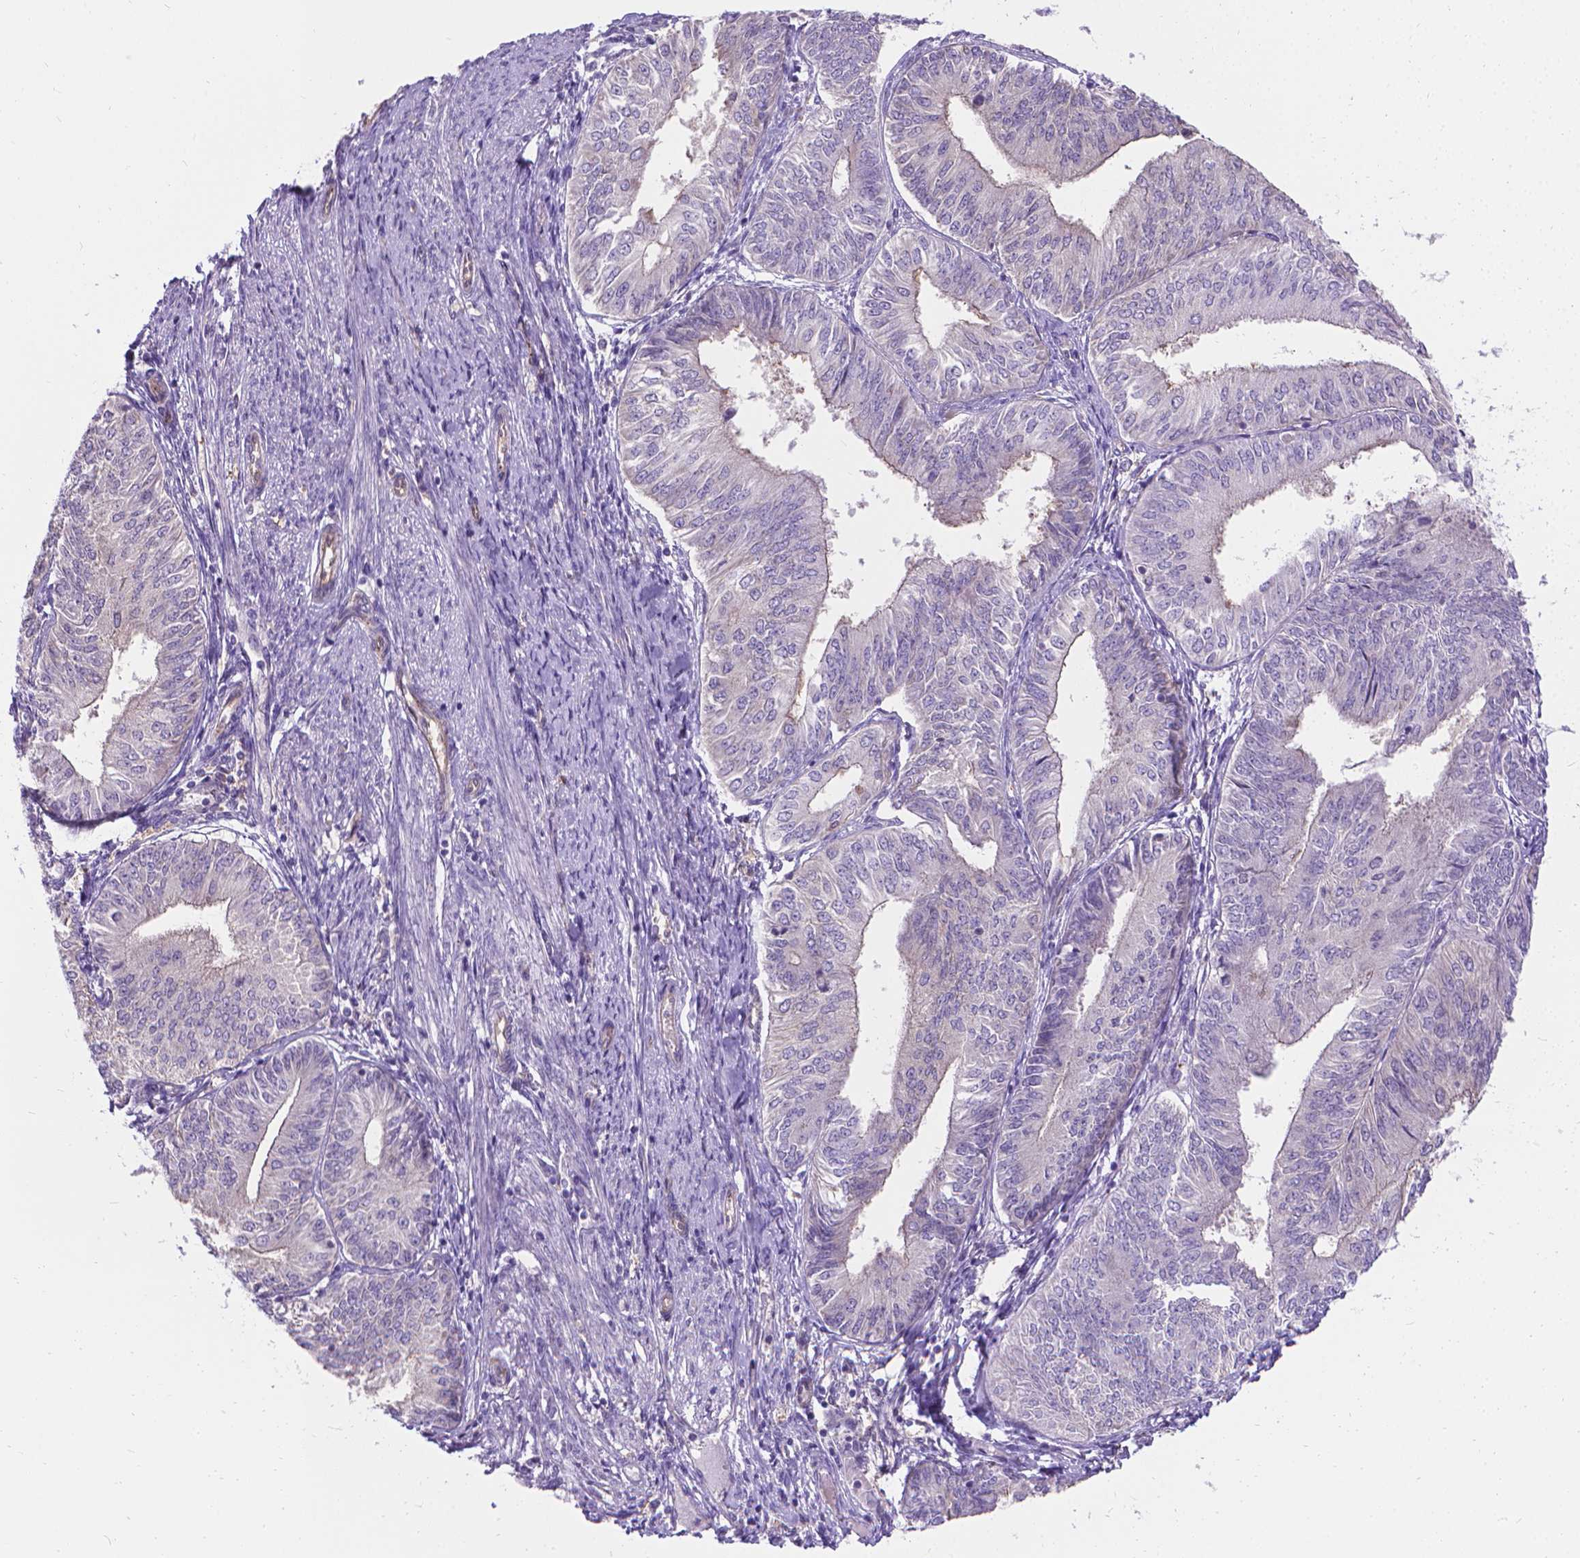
{"staining": {"intensity": "weak", "quantity": "<25%", "location": "cytoplasmic/membranous"}, "tissue": "endometrial cancer", "cell_type": "Tumor cells", "image_type": "cancer", "snomed": [{"axis": "morphology", "description": "Adenocarcinoma, NOS"}, {"axis": "topography", "description": "Endometrium"}], "caption": "Immunohistochemical staining of human endometrial cancer (adenocarcinoma) demonstrates no significant staining in tumor cells.", "gene": "CFAP299", "patient": {"sex": "female", "age": 58}}